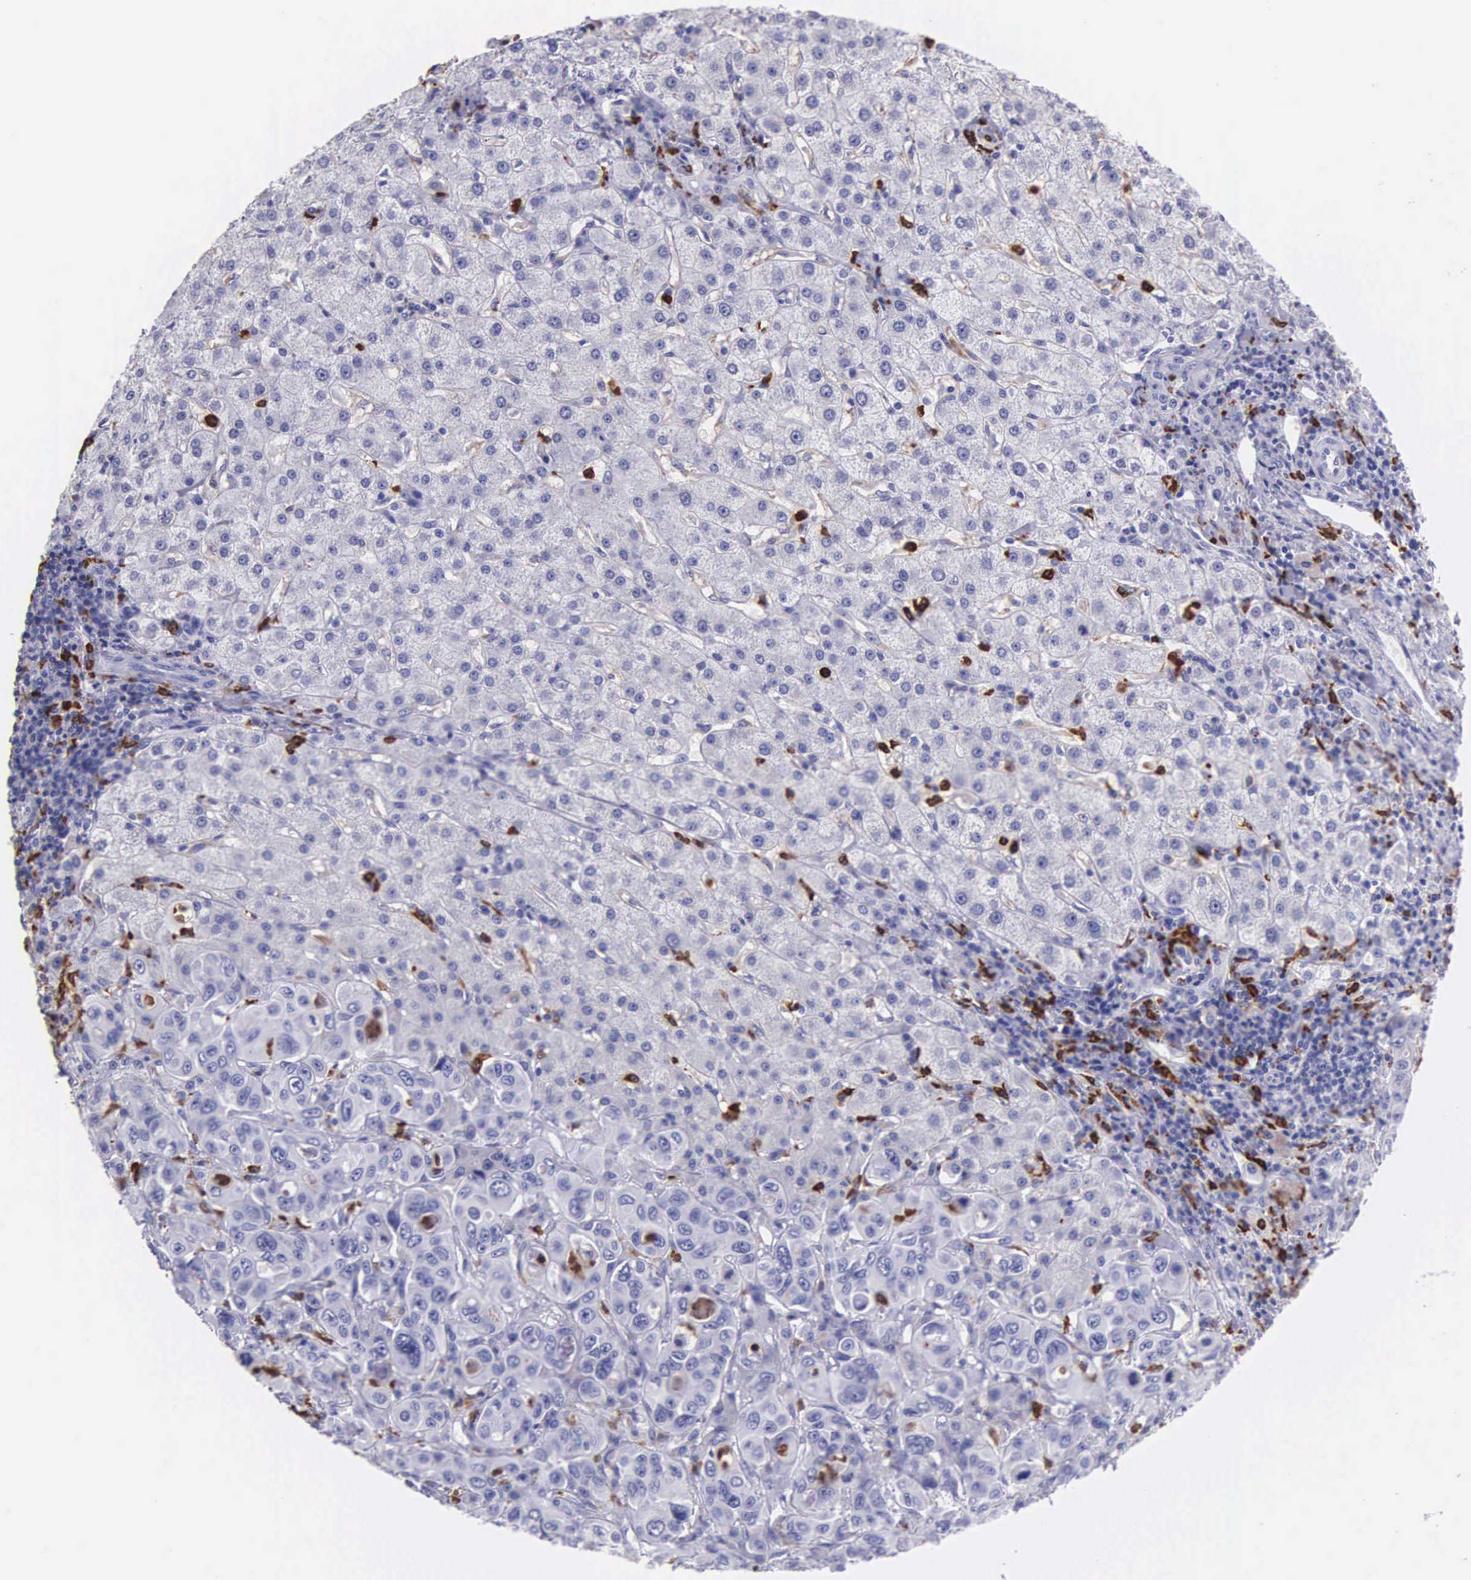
{"staining": {"intensity": "negative", "quantity": "none", "location": "none"}, "tissue": "liver cancer", "cell_type": "Tumor cells", "image_type": "cancer", "snomed": [{"axis": "morphology", "description": "Cholangiocarcinoma"}, {"axis": "topography", "description": "Liver"}], "caption": "There is no significant positivity in tumor cells of liver cancer.", "gene": "FCN1", "patient": {"sex": "female", "age": 79}}